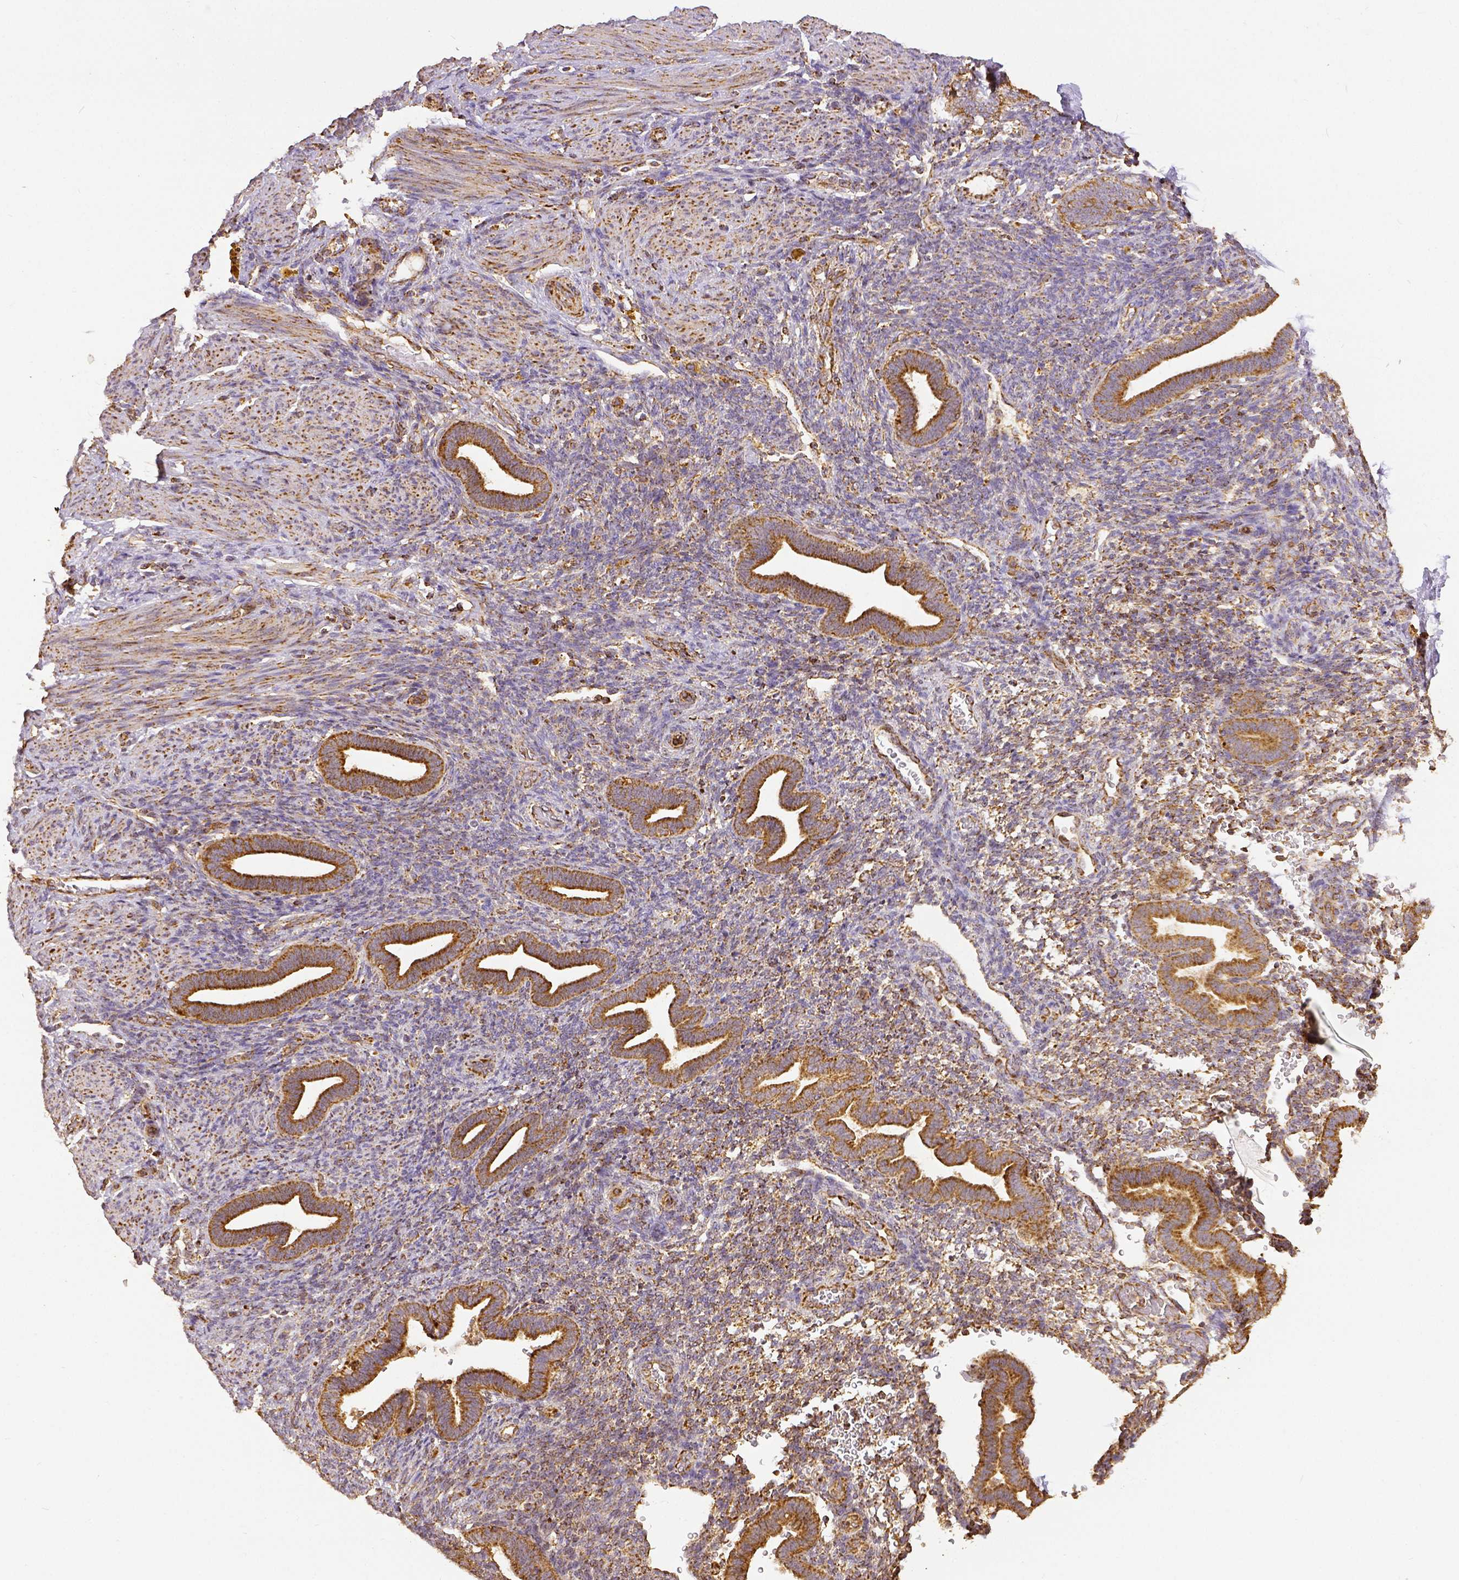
{"staining": {"intensity": "moderate", "quantity": ">75%", "location": "cytoplasmic/membranous"}, "tissue": "endometrium", "cell_type": "Cells in endometrial stroma", "image_type": "normal", "snomed": [{"axis": "morphology", "description": "Normal tissue, NOS"}, {"axis": "topography", "description": "Endometrium"}], "caption": "Immunohistochemistry (IHC) image of normal endometrium stained for a protein (brown), which demonstrates medium levels of moderate cytoplasmic/membranous positivity in about >75% of cells in endometrial stroma.", "gene": "SDHB", "patient": {"sex": "female", "age": 34}}